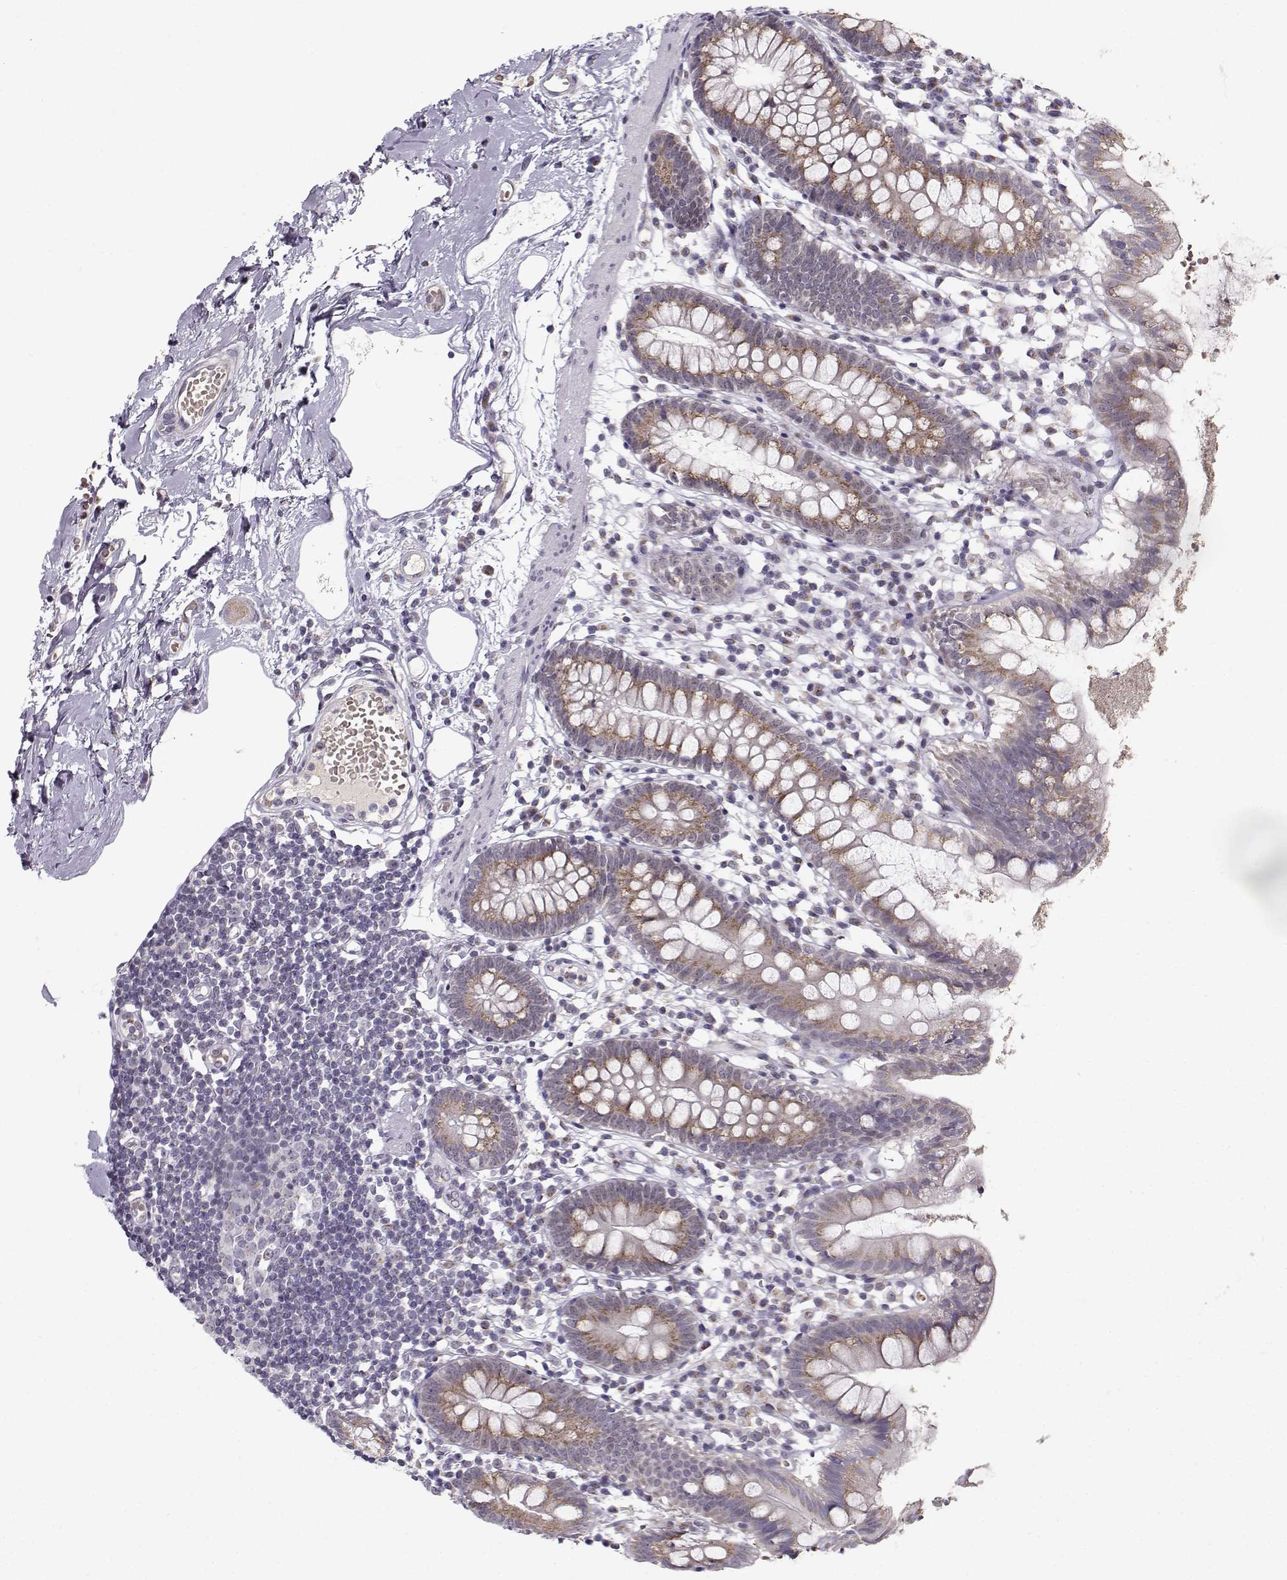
{"staining": {"intensity": "moderate", "quantity": ">75%", "location": "cytoplasmic/membranous"}, "tissue": "small intestine", "cell_type": "Glandular cells", "image_type": "normal", "snomed": [{"axis": "morphology", "description": "Normal tissue, NOS"}, {"axis": "topography", "description": "Small intestine"}], "caption": "Immunohistochemical staining of benign human small intestine exhibits >75% levels of moderate cytoplasmic/membranous protein staining in approximately >75% of glandular cells. Nuclei are stained in blue.", "gene": "SLC4A5", "patient": {"sex": "female", "age": 90}}